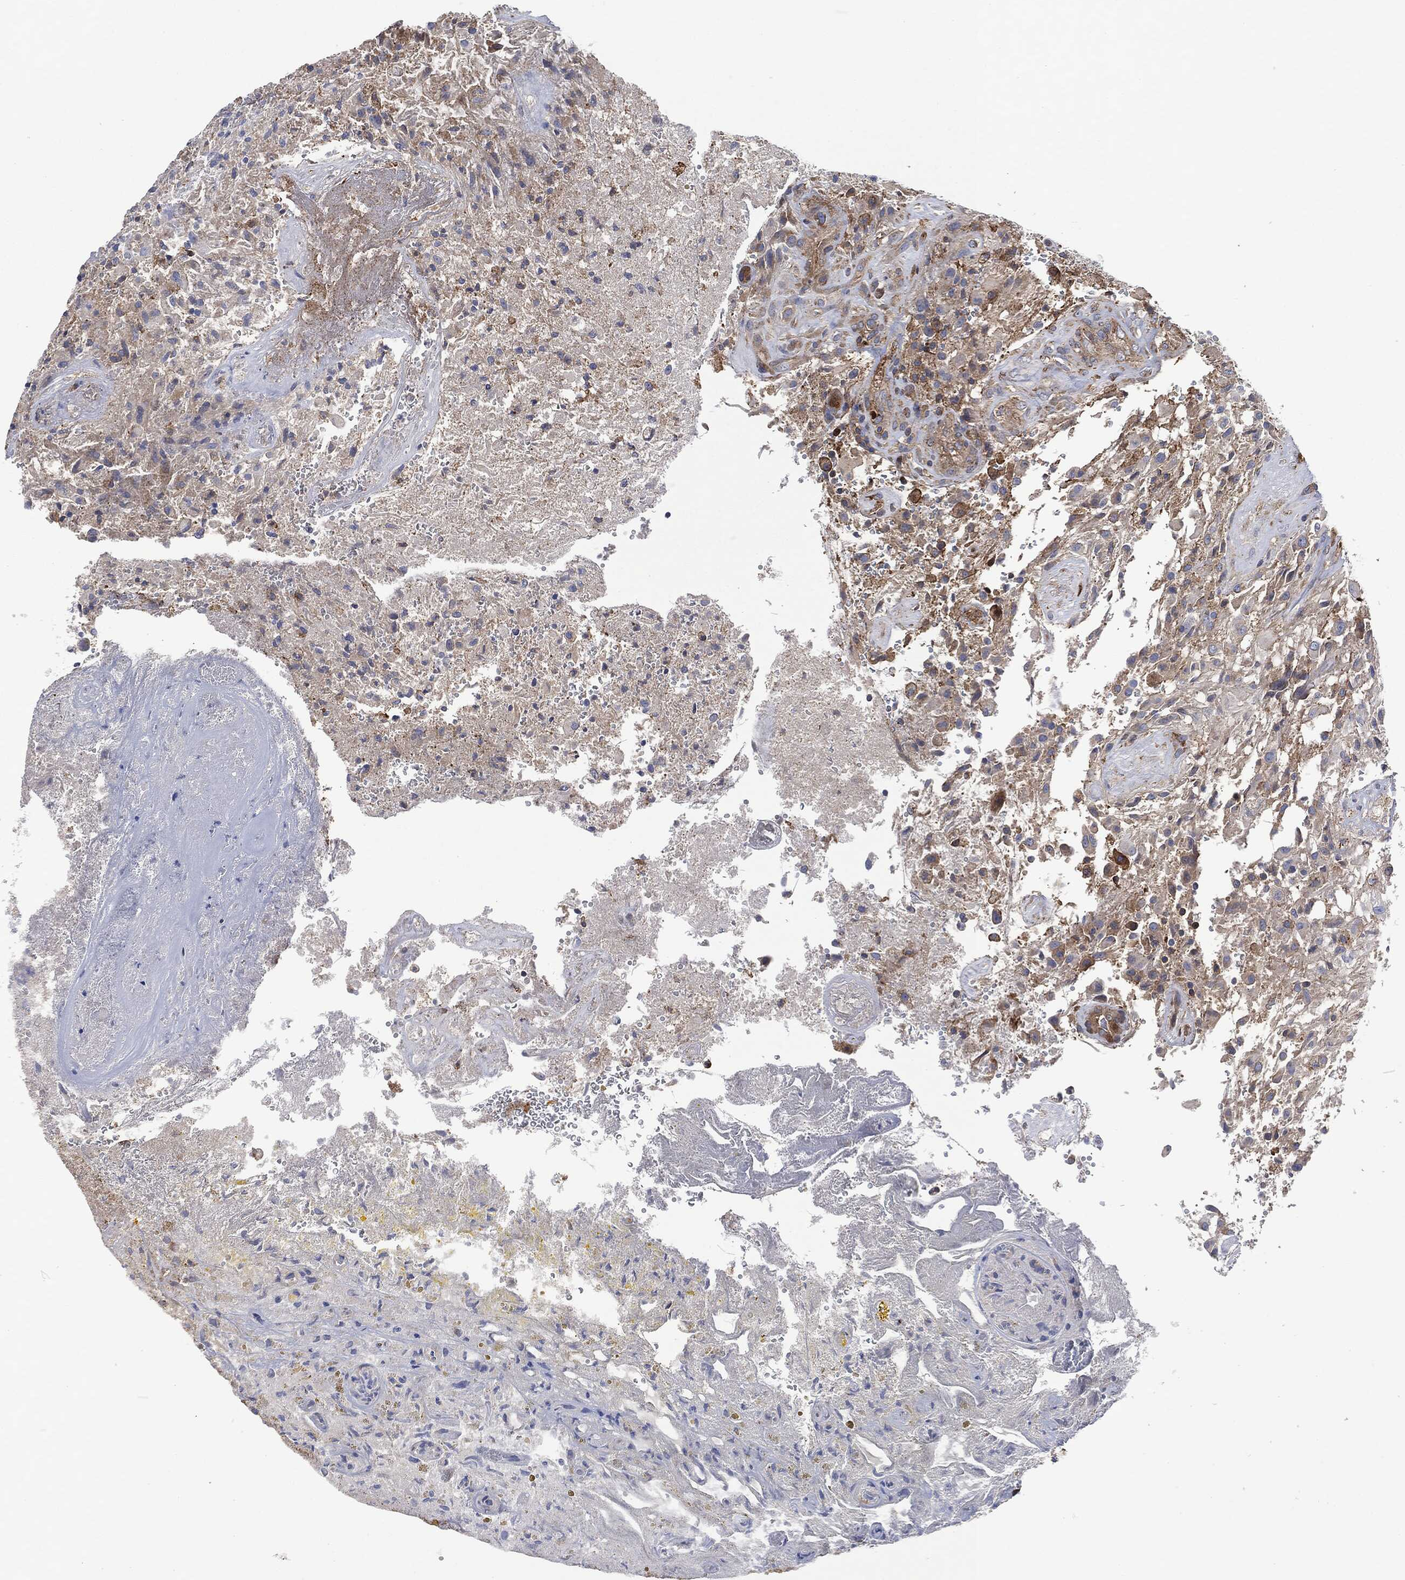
{"staining": {"intensity": "negative", "quantity": "none", "location": "none"}, "tissue": "glioma", "cell_type": "Tumor cells", "image_type": "cancer", "snomed": [{"axis": "morphology", "description": "Glioma, malignant, High grade"}, {"axis": "topography", "description": "Brain"}], "caption": "Micrograph shows no protein positivity in tumor cells of malignant high-grade glioma tissue.", "gene": "LGALS9", "patient": {"sex": "male", "age": 56}}